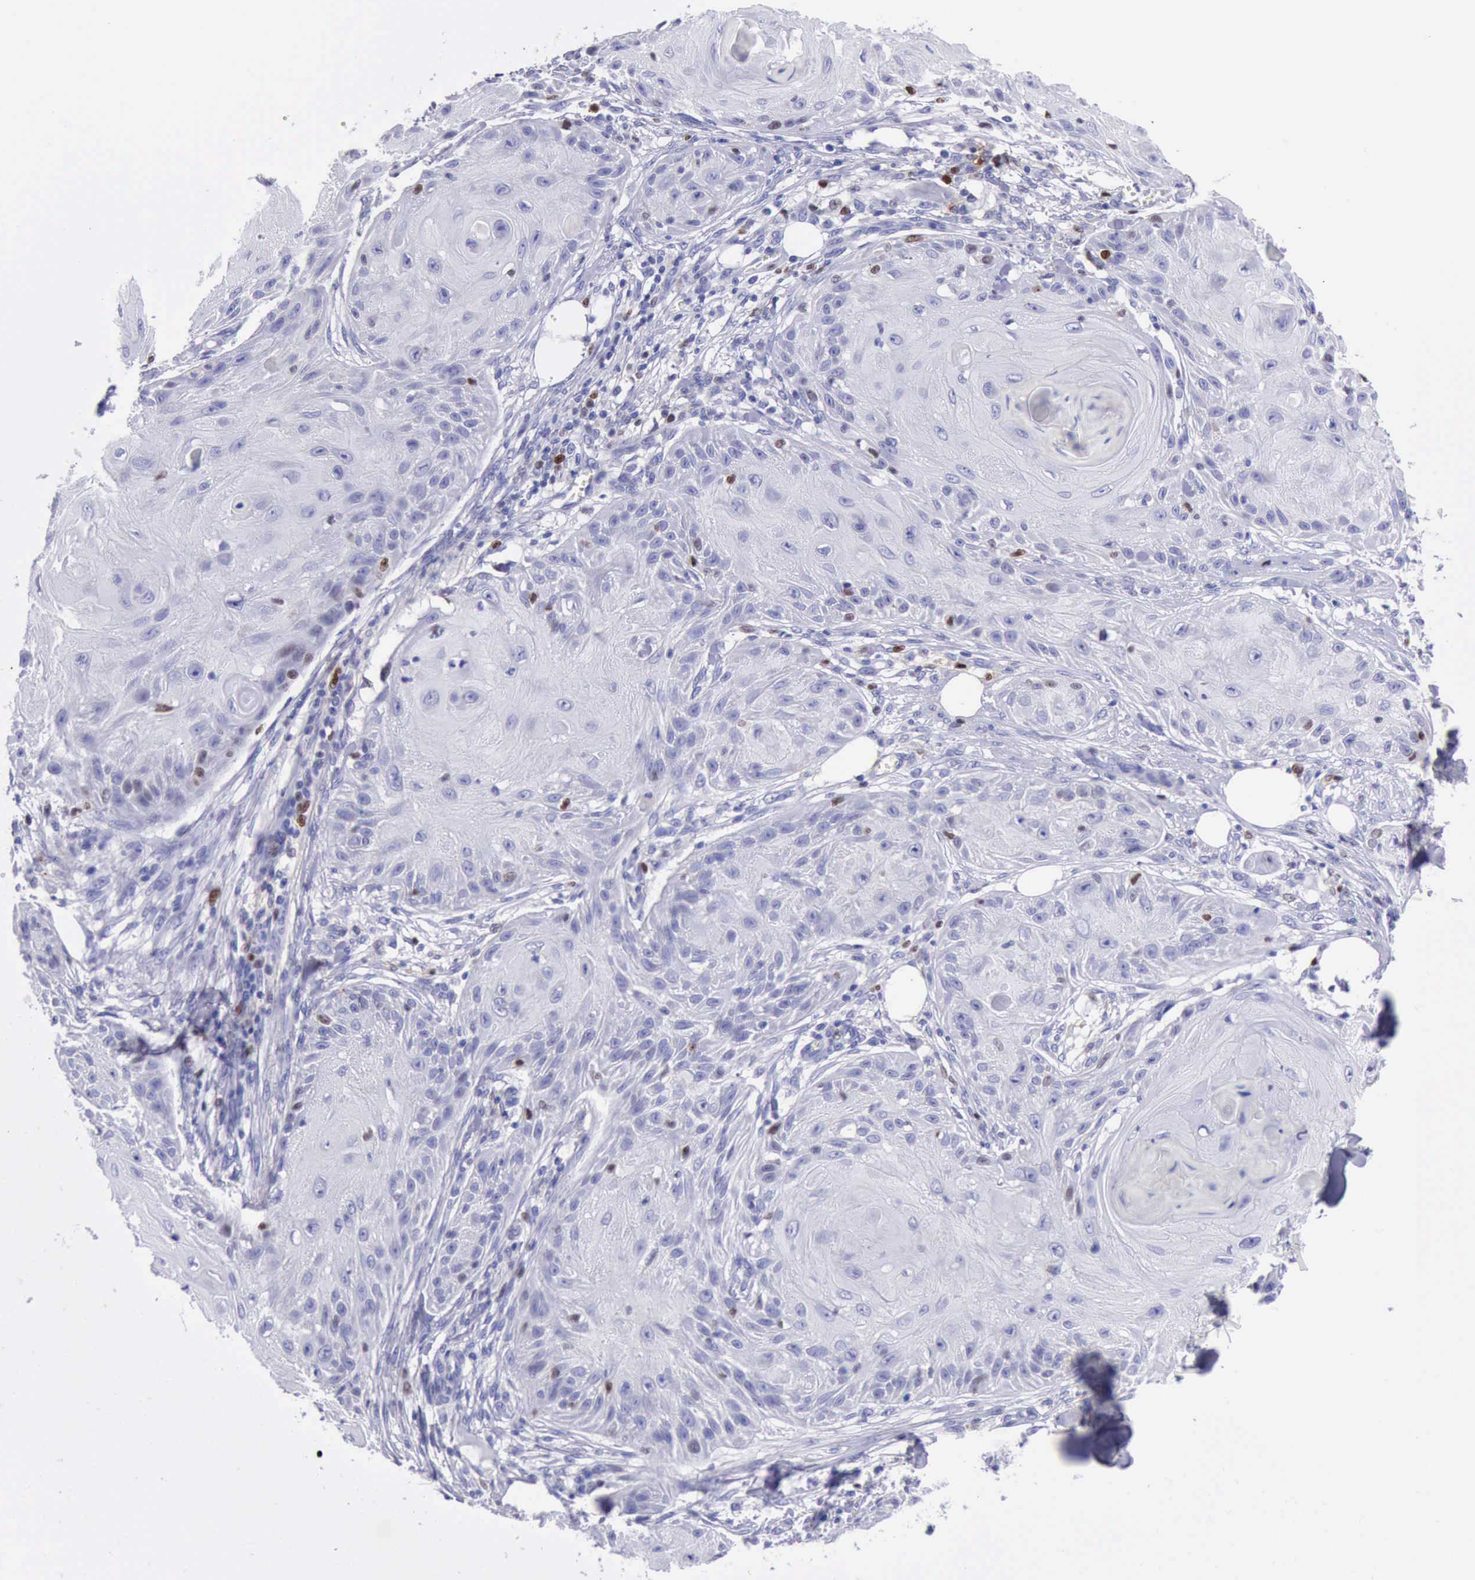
{"staining": {"intensity": "moderate", "quantity": "<25%", "location": "nuclear"}, "tissue": "skin cancer", "cell_type": "Tumor cells", "image_type": "cancer", "snomed": [{"axis": "morphology", "description": "Squamous cell carcinoma, NOS"}, {"axis": "topography", "description": "Skin"}], "caption": "A brown stain highlights moderate nuclear expression of a protein in skin cancer tumor cells.", "gene": "MCM2", "patient": {"sex": "female", "age": 88}}